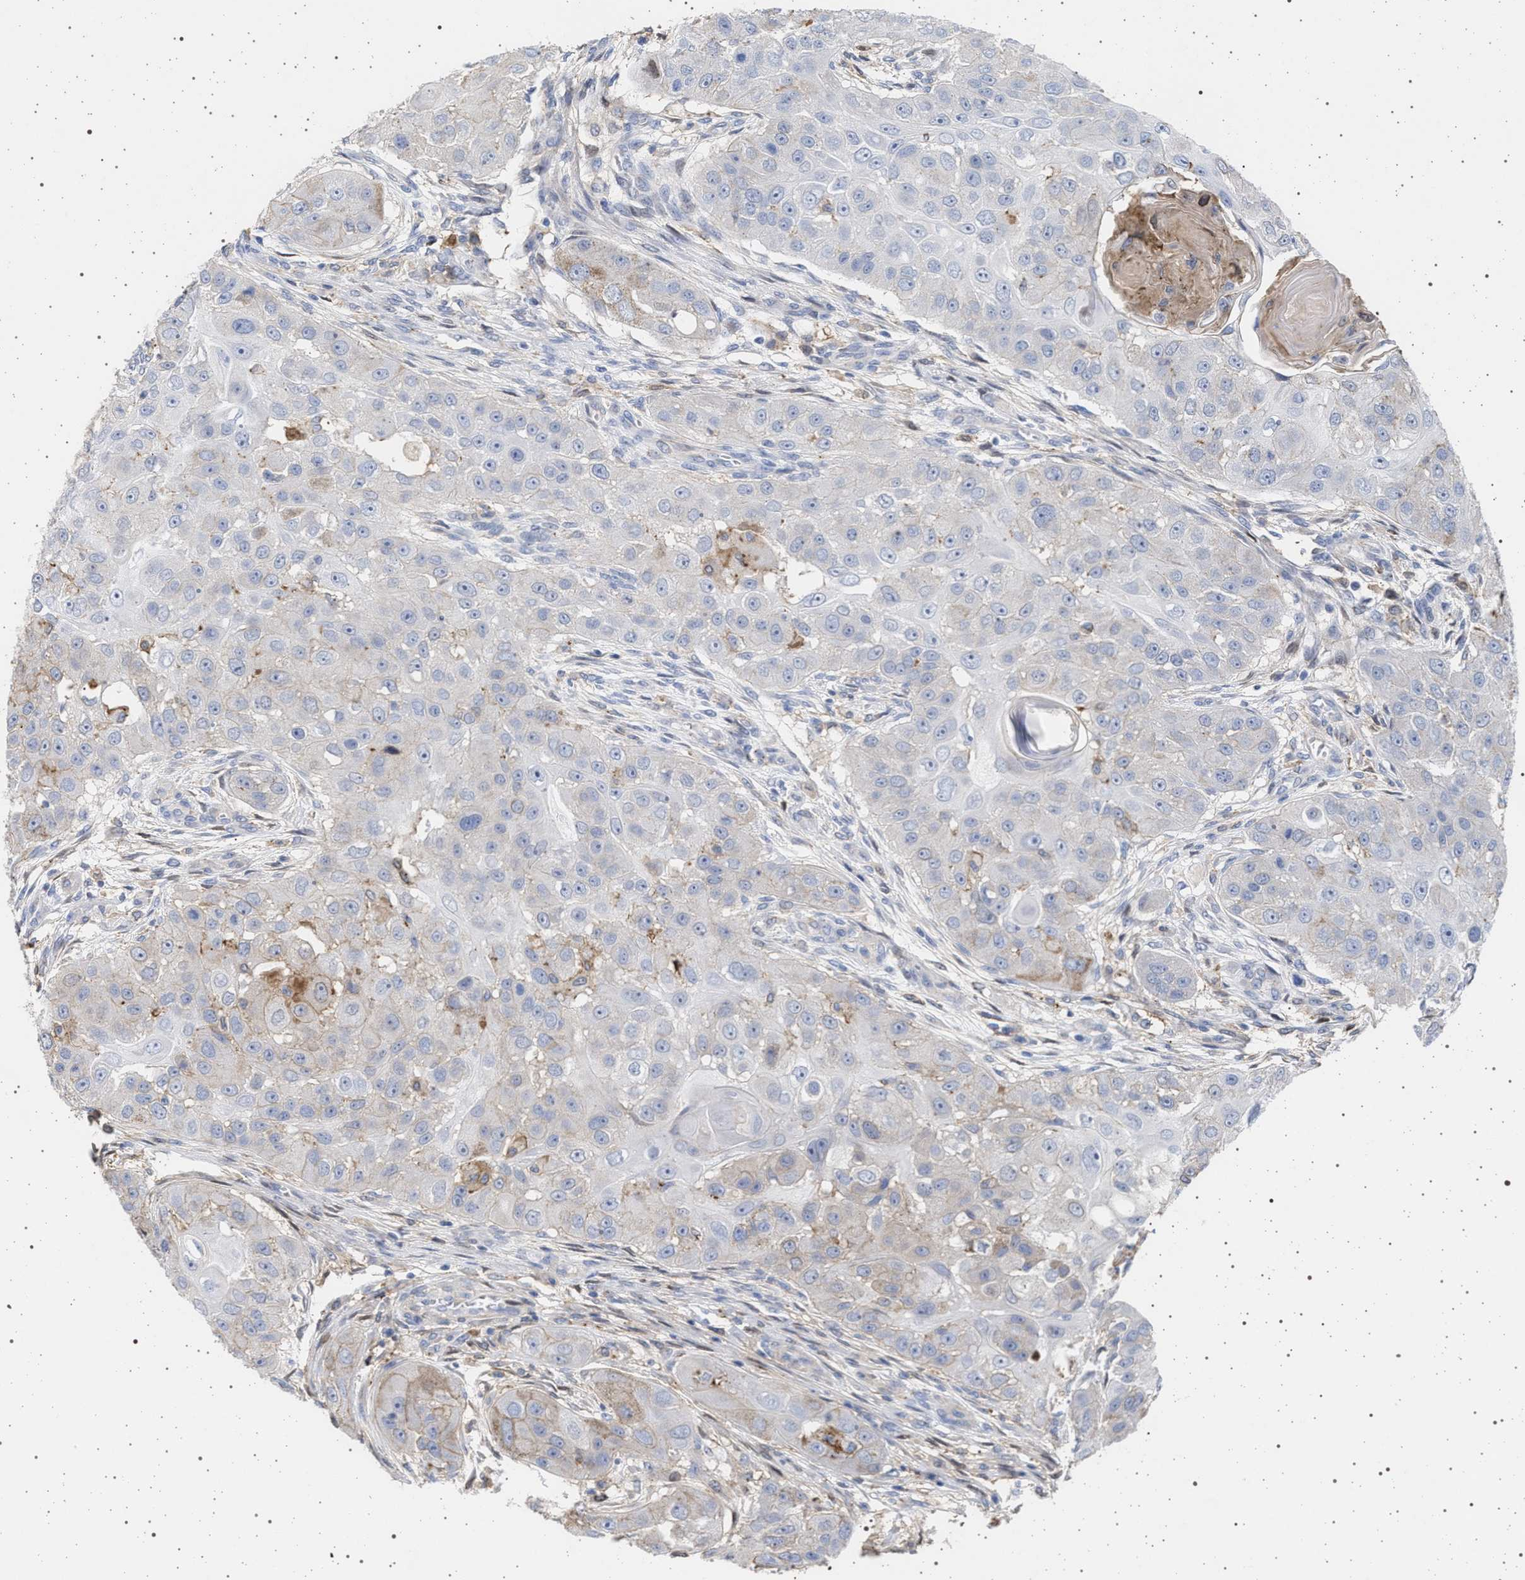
{"staining": {"intensity": "negative", "quantity": "none", "location": "none"}, "tissue": "head and neck cancer", "cell_type": "Tumor cells", "image_type": "cancer", "snomed": [{"axis": "morphology", "description": "Normal tissue, NOS"}, {"axis": "morphology", "description": "Squamous cell carcinoma, NOS"}, {"axis": "topography", "description": "Skeletal muscle"}, {"axis": "topography", "description": "Head-Neck"}], "caption": "A photomicrograph of head and neck squamous cell carcinoma stained for a protein exhibits no brown staining in tumor cells. (Brightfield microscopy of DAB immunohistochemistry (IHC) at high magnification).", "gene": "PLG", "patient": {"sex": "male", "age": 51}}